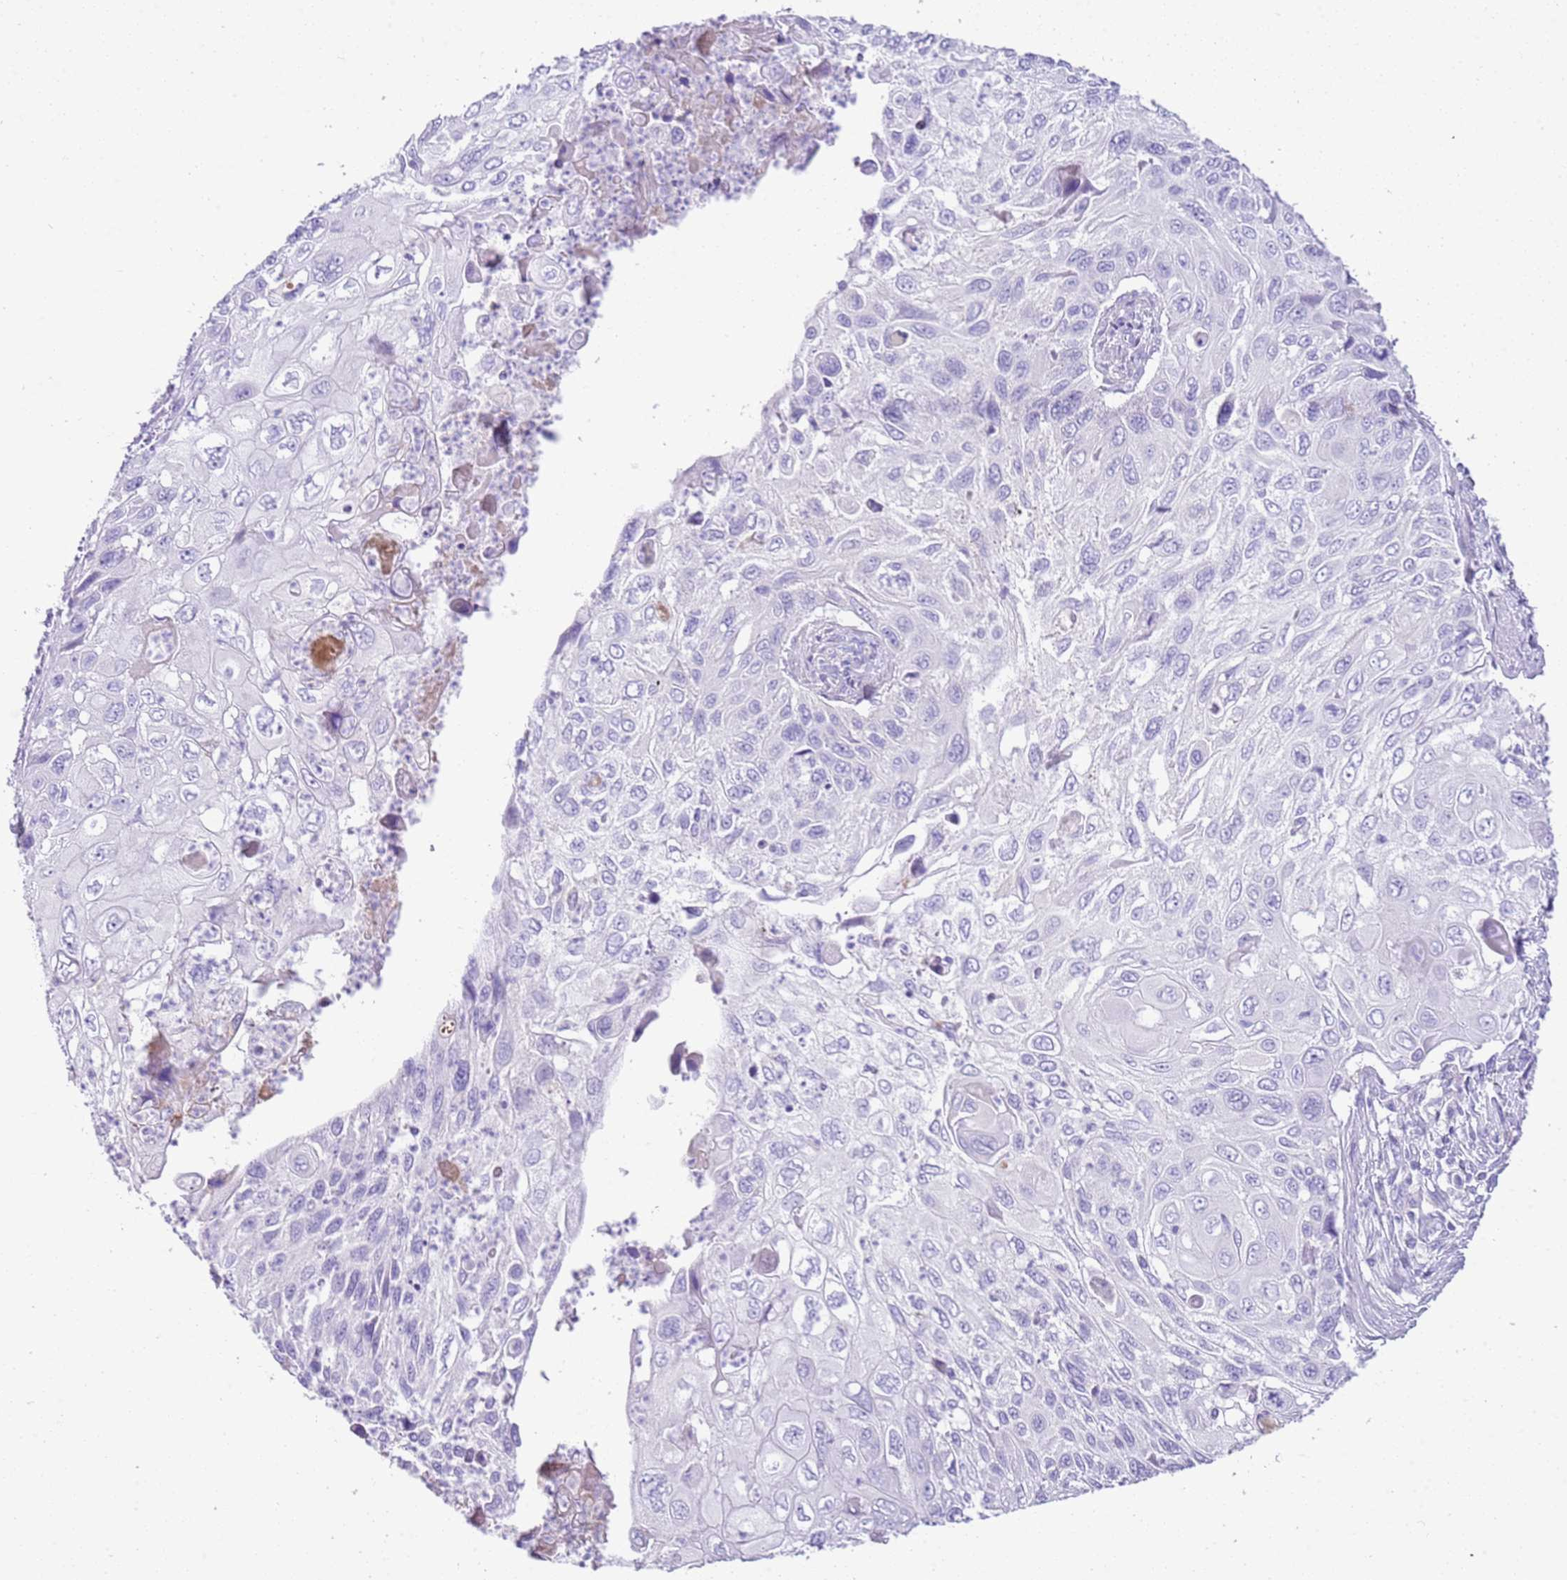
{"staining": {"intensity": "negative", "quantity": "none", "location": "none"}, "tissue": "cervical cancer", "cell_type": "Tumor cells", "image_type": "cancer", "snomed": [{"axis": "morphology", "description": "Squamous cell carcinoma, NOS"}, {"axis": "topography", "description": "Cervix"}], "caption": "Immunohistochemical staining of cervical cancer (squamous cell carcinoma) reveals no significant expression in tumor cells. The staining is performed using DAB (3,3'-diaminobenzidine) brown chromogen with nuclei counter-stained in using hematoxylin.", "gene": "IGKV3D-11", "patient": {"sex": "female", "age": 70}}